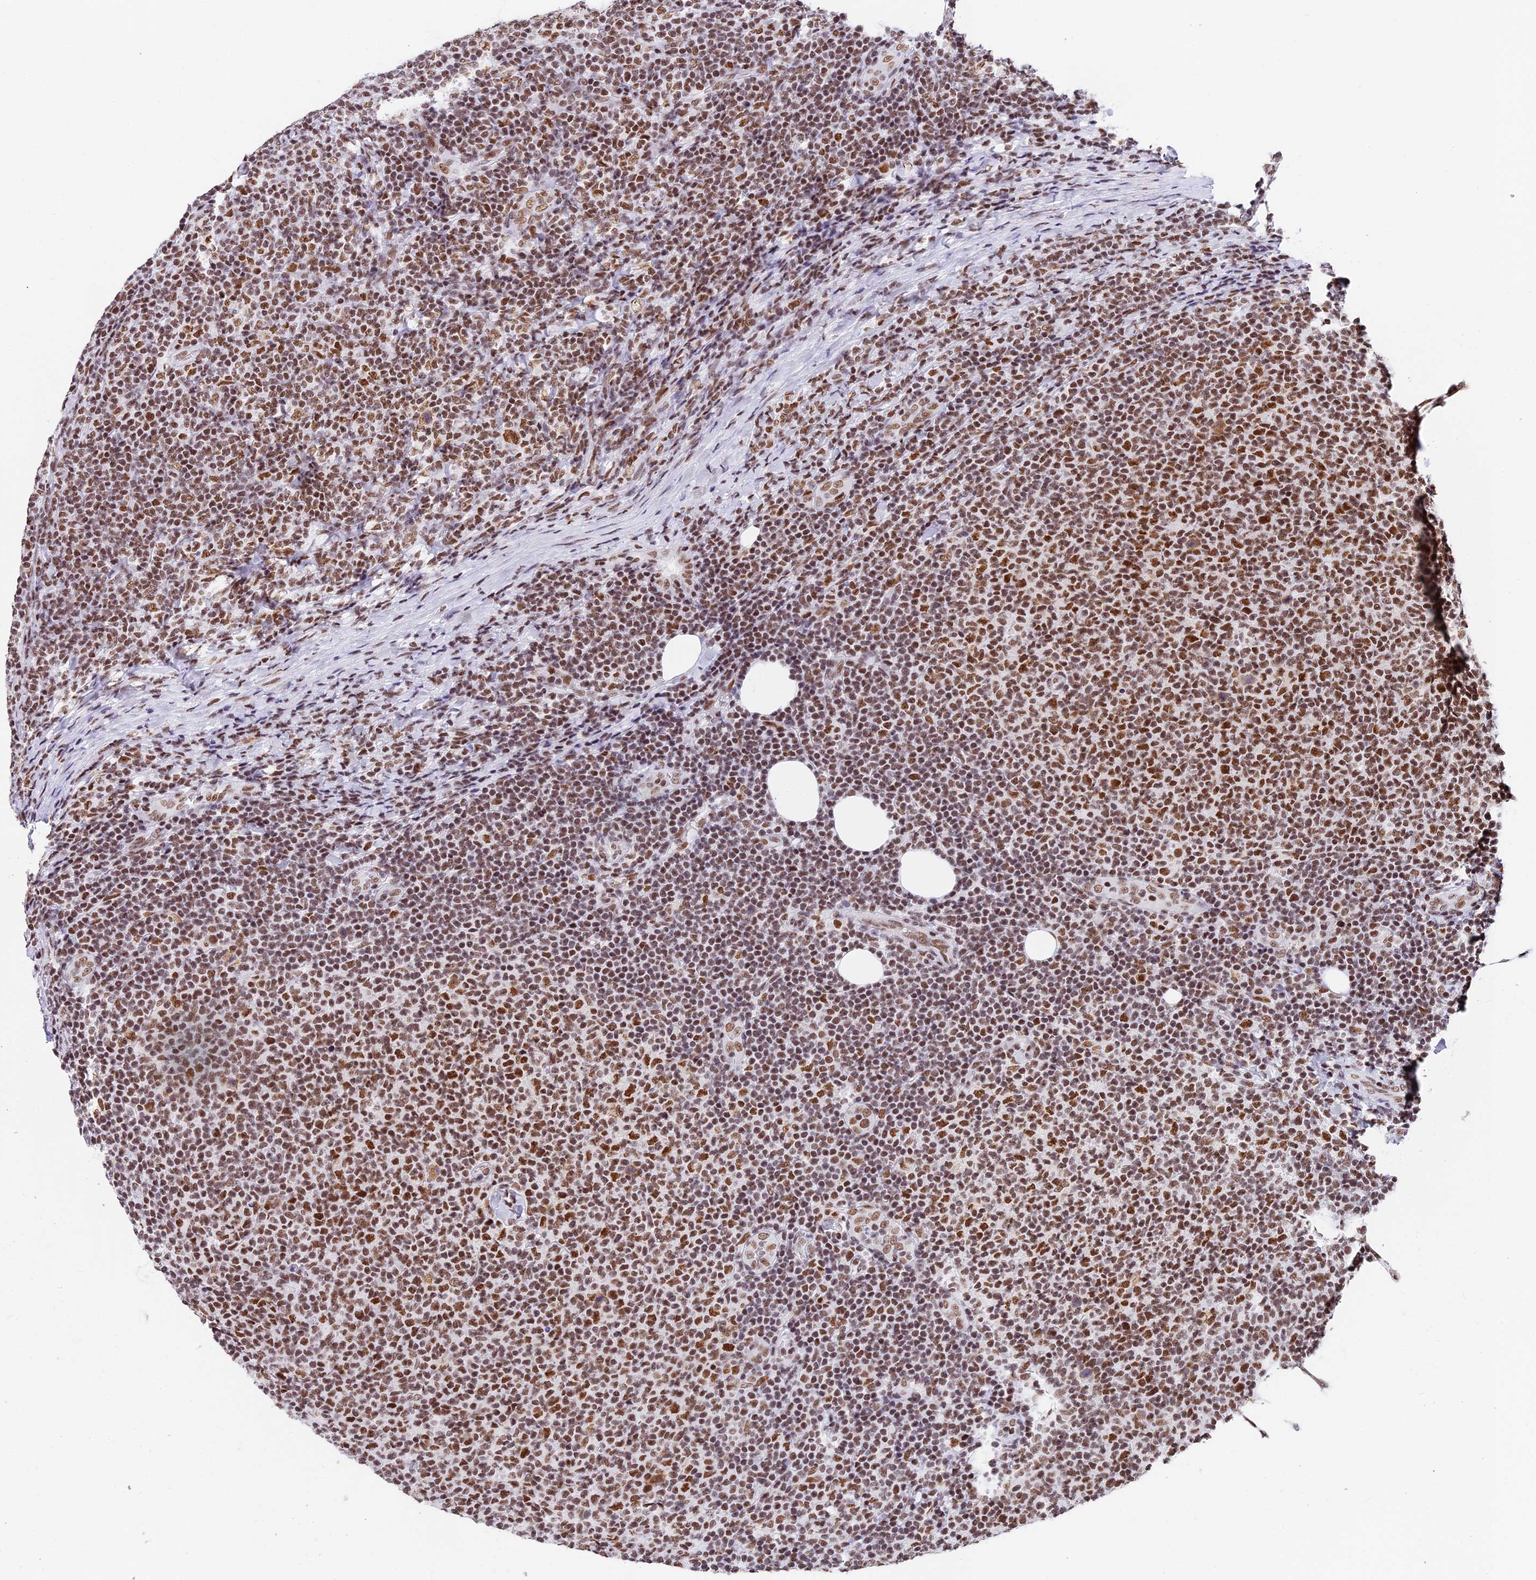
{"staining": {"intensity": "moderate", "quantity": ">75%", "location": "nuclear"}, "tissue": "lymphoma", "cell_type": "Tumor cells", "image_type": "cancer", "snomed": [{"axis": "morphology", "description": "Malignant lymphoma, non-Hodgkin's type, Low grade"}, {"axis": "topography", "description": "Lymph node"}], "caption": "The image reveals immunohistochemical staining of malignant lymphoma, non-Hodgkin's type (low-grade). There is moderate nuclear expression is seen in approximately >75% of tumor cells.", "gene": "SBNO1", "patient": {"sex": "male", "age": 66}}